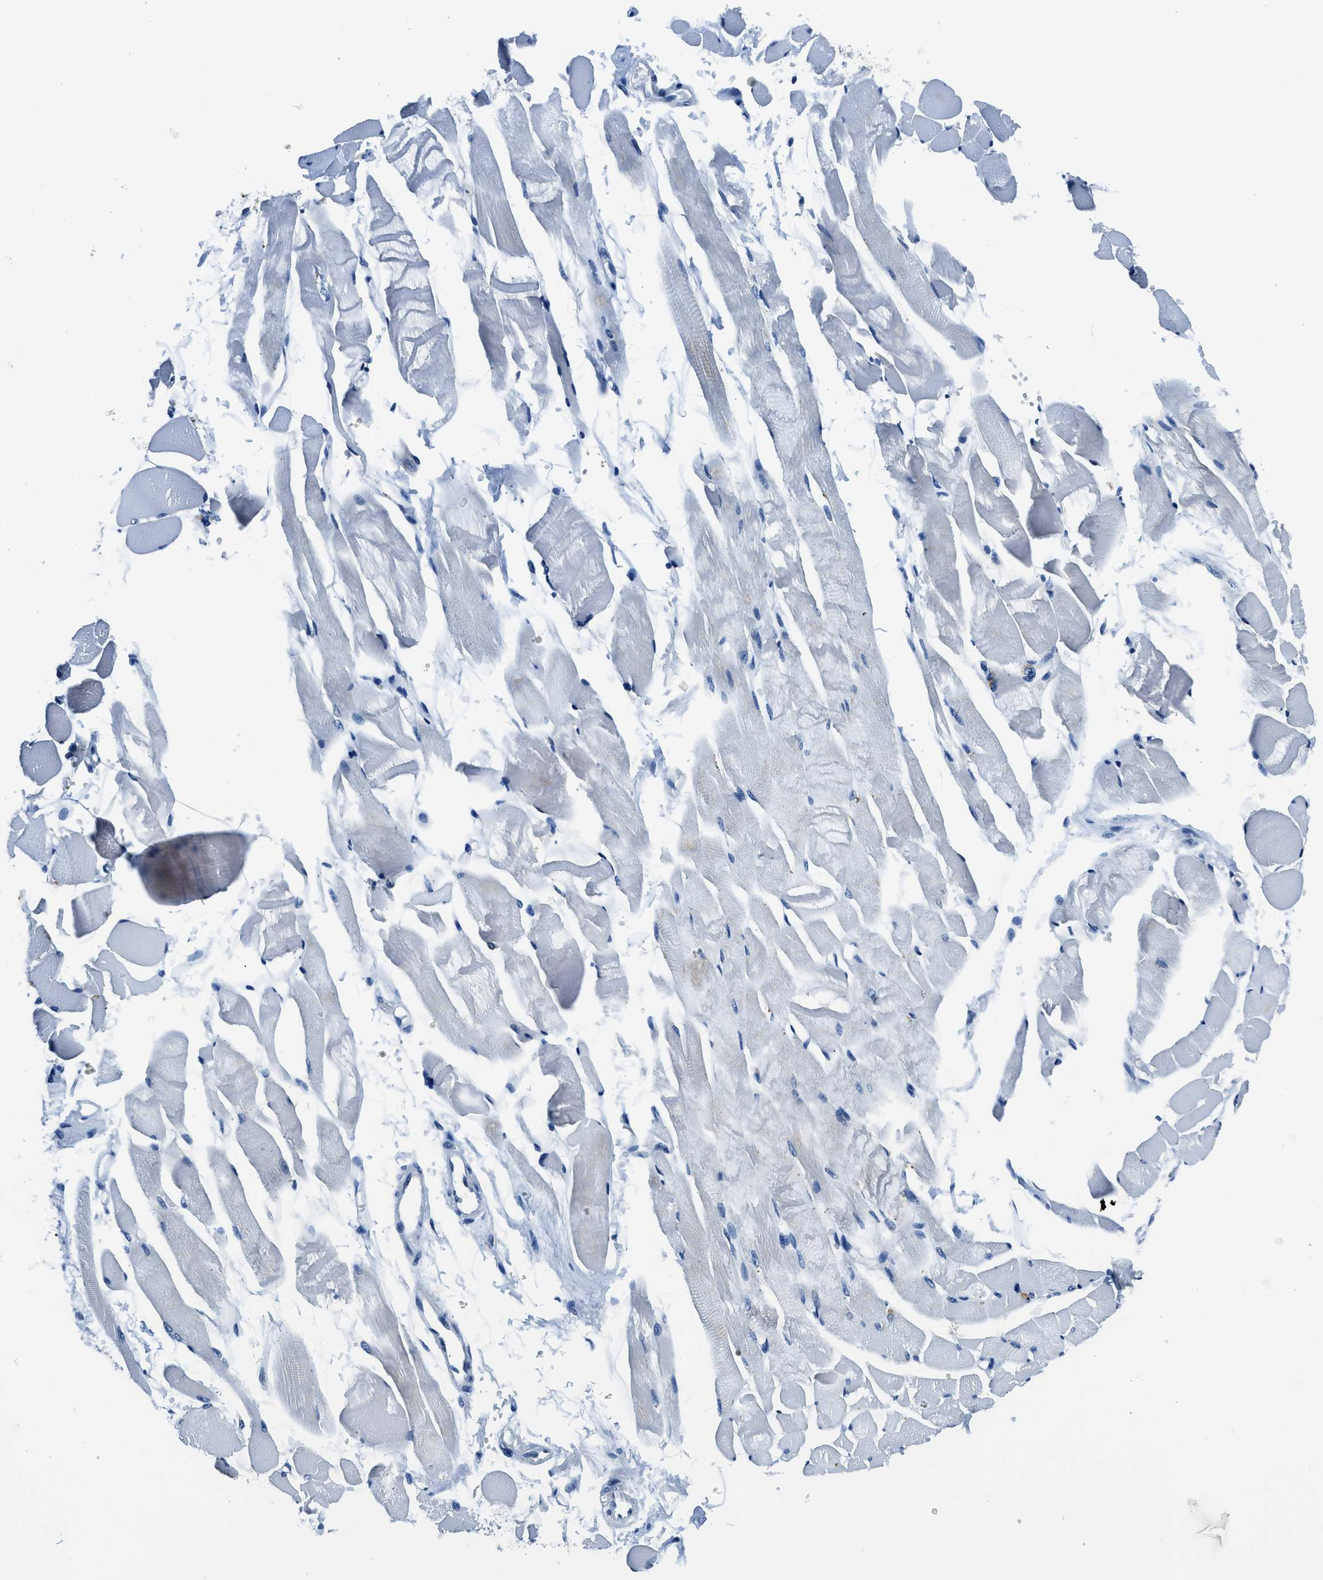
{"staining": {"intensity": "negative", "quantity": "none", "location": "none"}, "tissue": "skeletal muscle", "cell_type": "Myocytes", "image_type": "normal", "snomed": [{"axis": "morphology", "description": "Normal tissue, NOS"}, {"axis": "topography", "description": "Skeletal muscle"}, {"axis": "topography", "description": "Peripheral nerve tissue"}], "caption": "An image of skeletal muscle stained for a protein reveals no brown staining in myocytes.", "gene": "GJA3", "patient": {"sex": "female", "age": 84}}